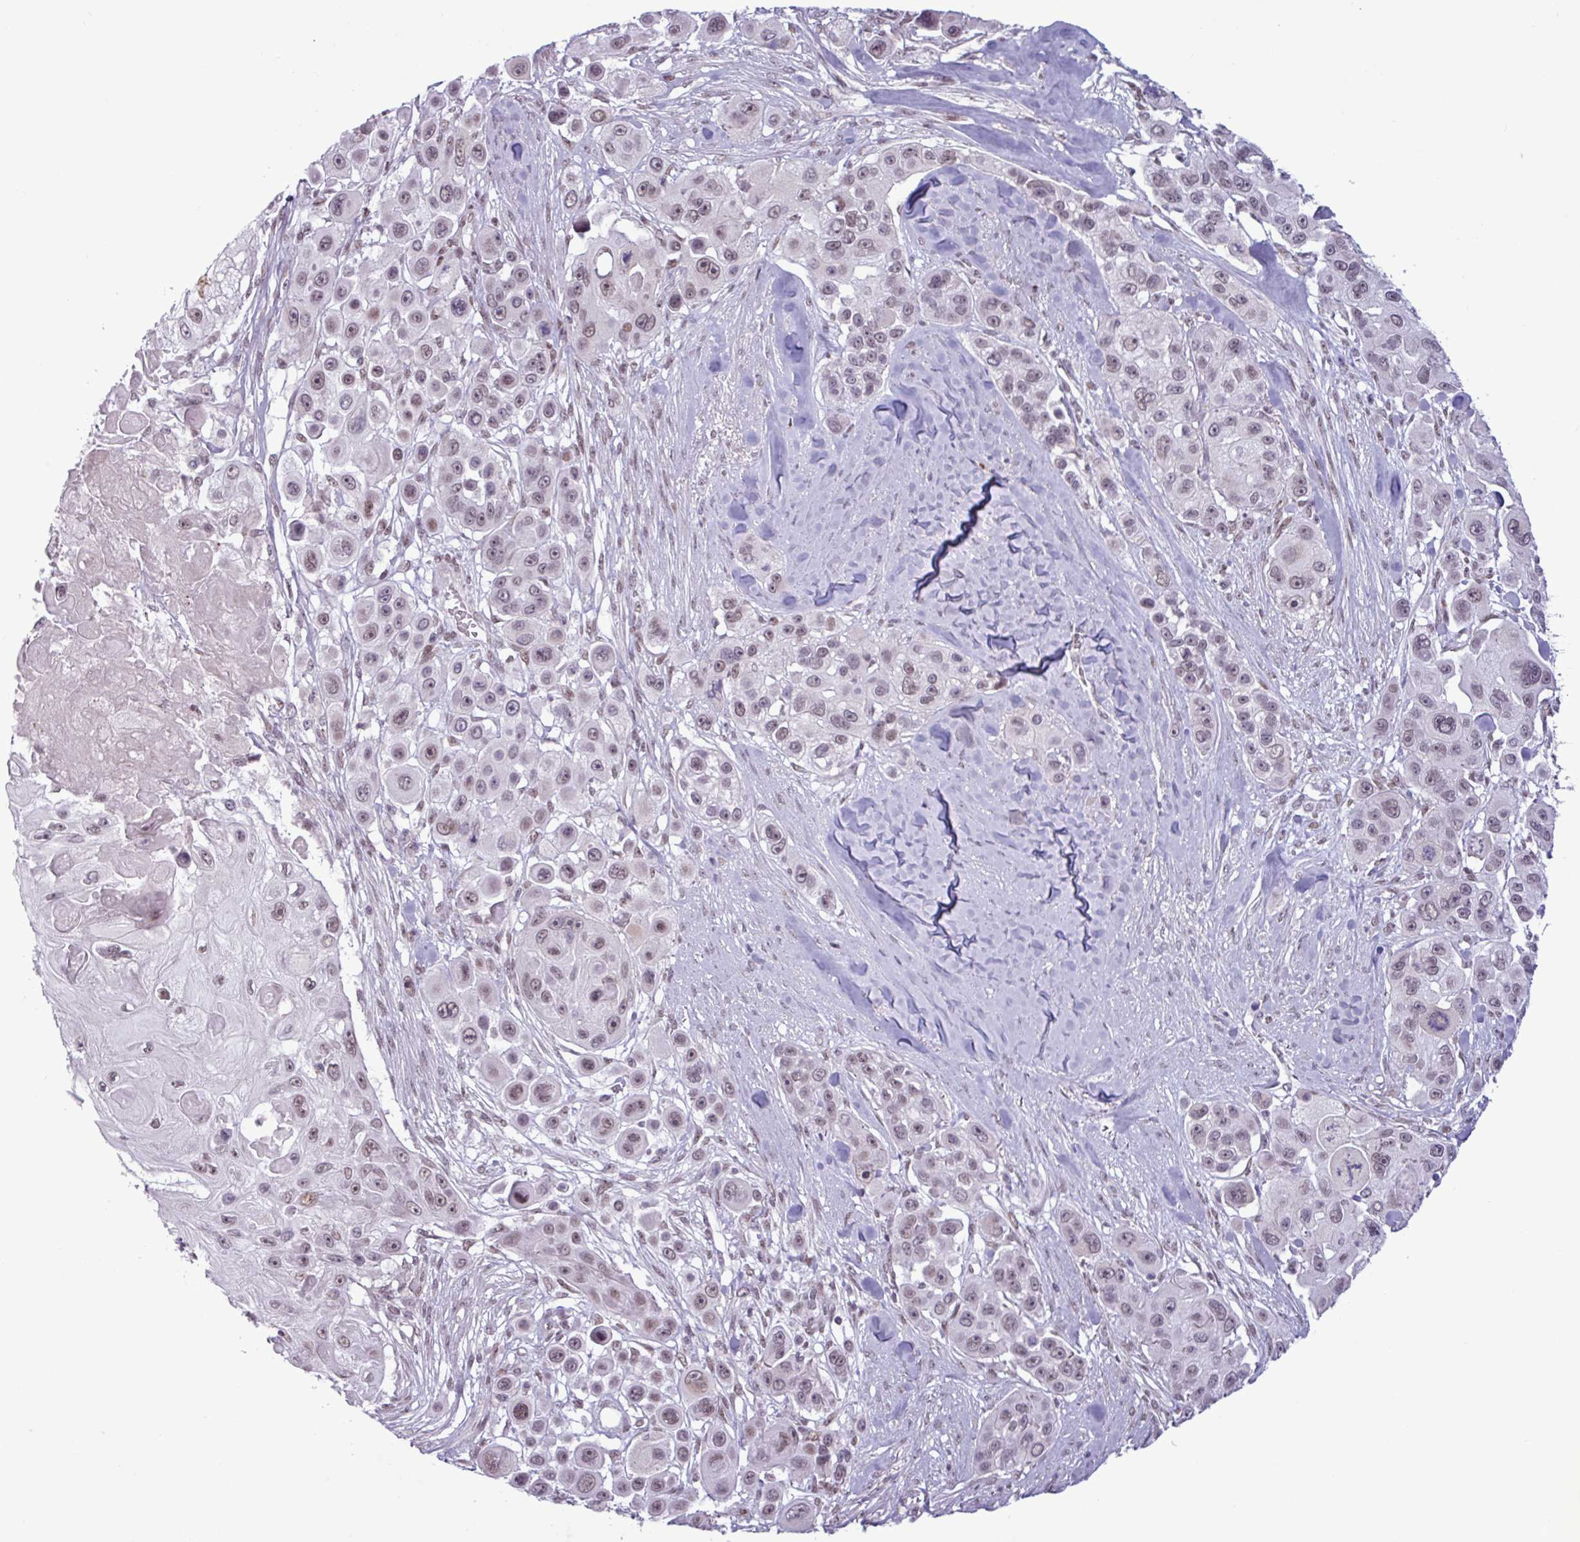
{"staining": {"intensity": "weak", "quantity": ">75%", "location": "nuclear"}, "tissue": "skin cancer", "cell_type": "Tumor cells", "image_type": "cancer", "snomed": [{"axis": "morphology", "description": "Squamous cell carcinoma, NOS"}, {"axis": "topography", "description": "Skin"}], "caption": "Immunohistochemistry photomicrograph of skin cancer (squamous cell carcinoma) stained for a protein (brown), which displays low levels of weak nuclear positivity in approximately >75% of tumor cells.", "gene": "NOTCH2", "patient": {"sex": "male", "age": 67}}